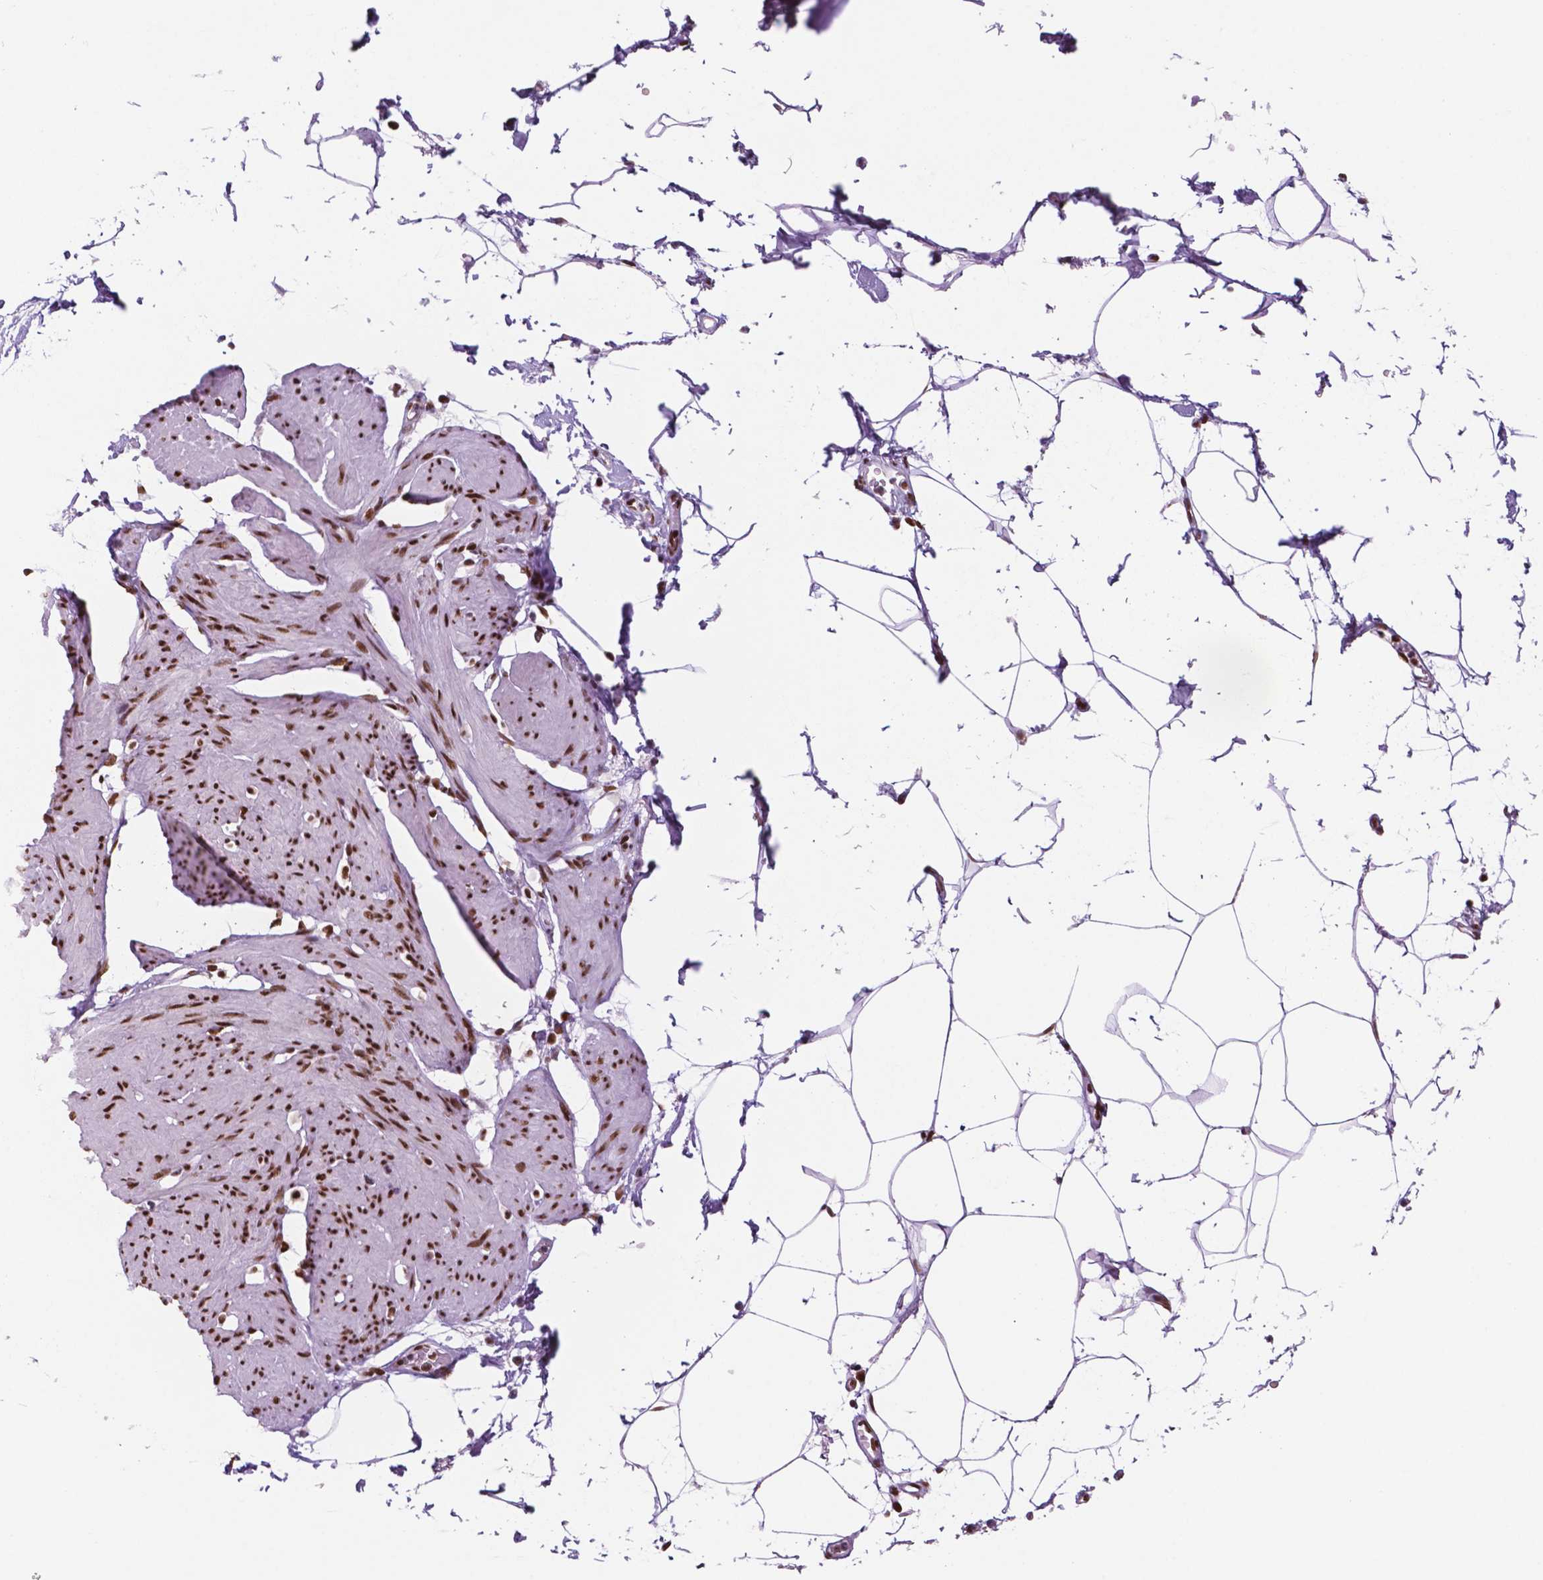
{"staining": {"intensity": "moderate", "quantity": ">75%", "location": "nuclear"}, "tissue": "smooth muscle", "cell_type": "Smooth muscle cells", "image_type": "normal", "snomed": [{"axis": "morphology", "description": "Normal tissue, NOS"}, {"axis": "topography", "description": "Adipose tissue"}, {"axis": "topography", "description": "Smooth muscle"}, {"axis": "topography", "description": "Peripheral nerve tissue"}], "caption": "Immunohistochemical staining of benign human smooth muscle demonstrates moderate nuclear protein positivity in about >75% of smooth muscle cells. The staining was performed using DAB to visualize the protein expression in brown, while the nuclei were stained in blue with hematoxylin (Magnification: 20x).", "gene": "MSH6", "patient": {"sex": "male", "age": 83}}